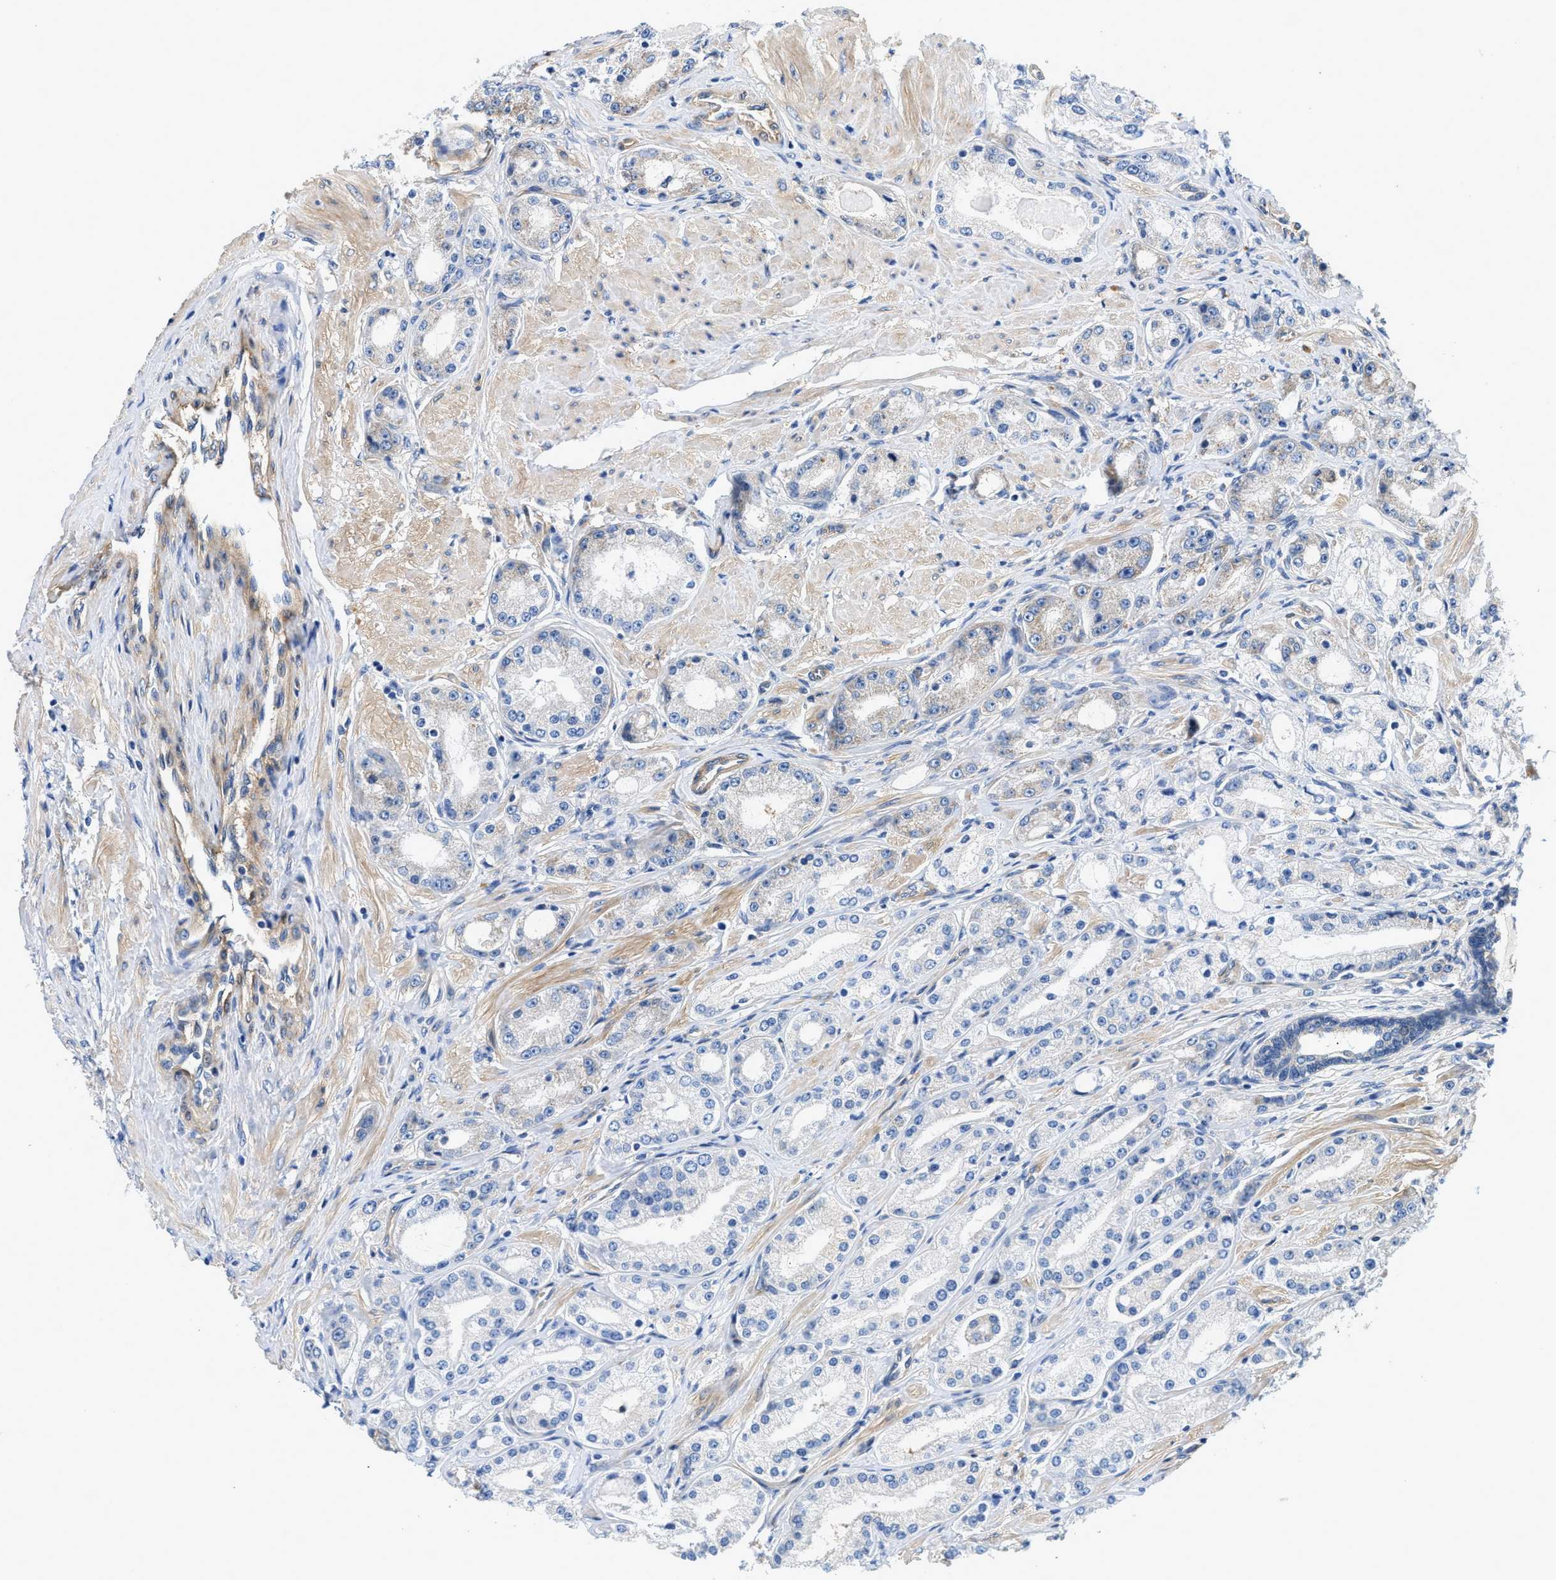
{"staining": {"intensity": "negative", "quantity": "none", "location": "none"}, "tissue": "prostate cancer", "cell_type": "Tumor cells", "image_type": "cancer", "snomed": [{"axis": "morphology", "description": "Adenocarcinoma, Low grade"}, {"axis": "topography", "description": "Prostate"}], "caption": "The immunohistochemistry image has no significant expression in tumor cells of prostate cancer (low-grade adenocarcinoma) tissue.", "gene": "RAPH1", "patient": {"sex": "male", "age": 63}}